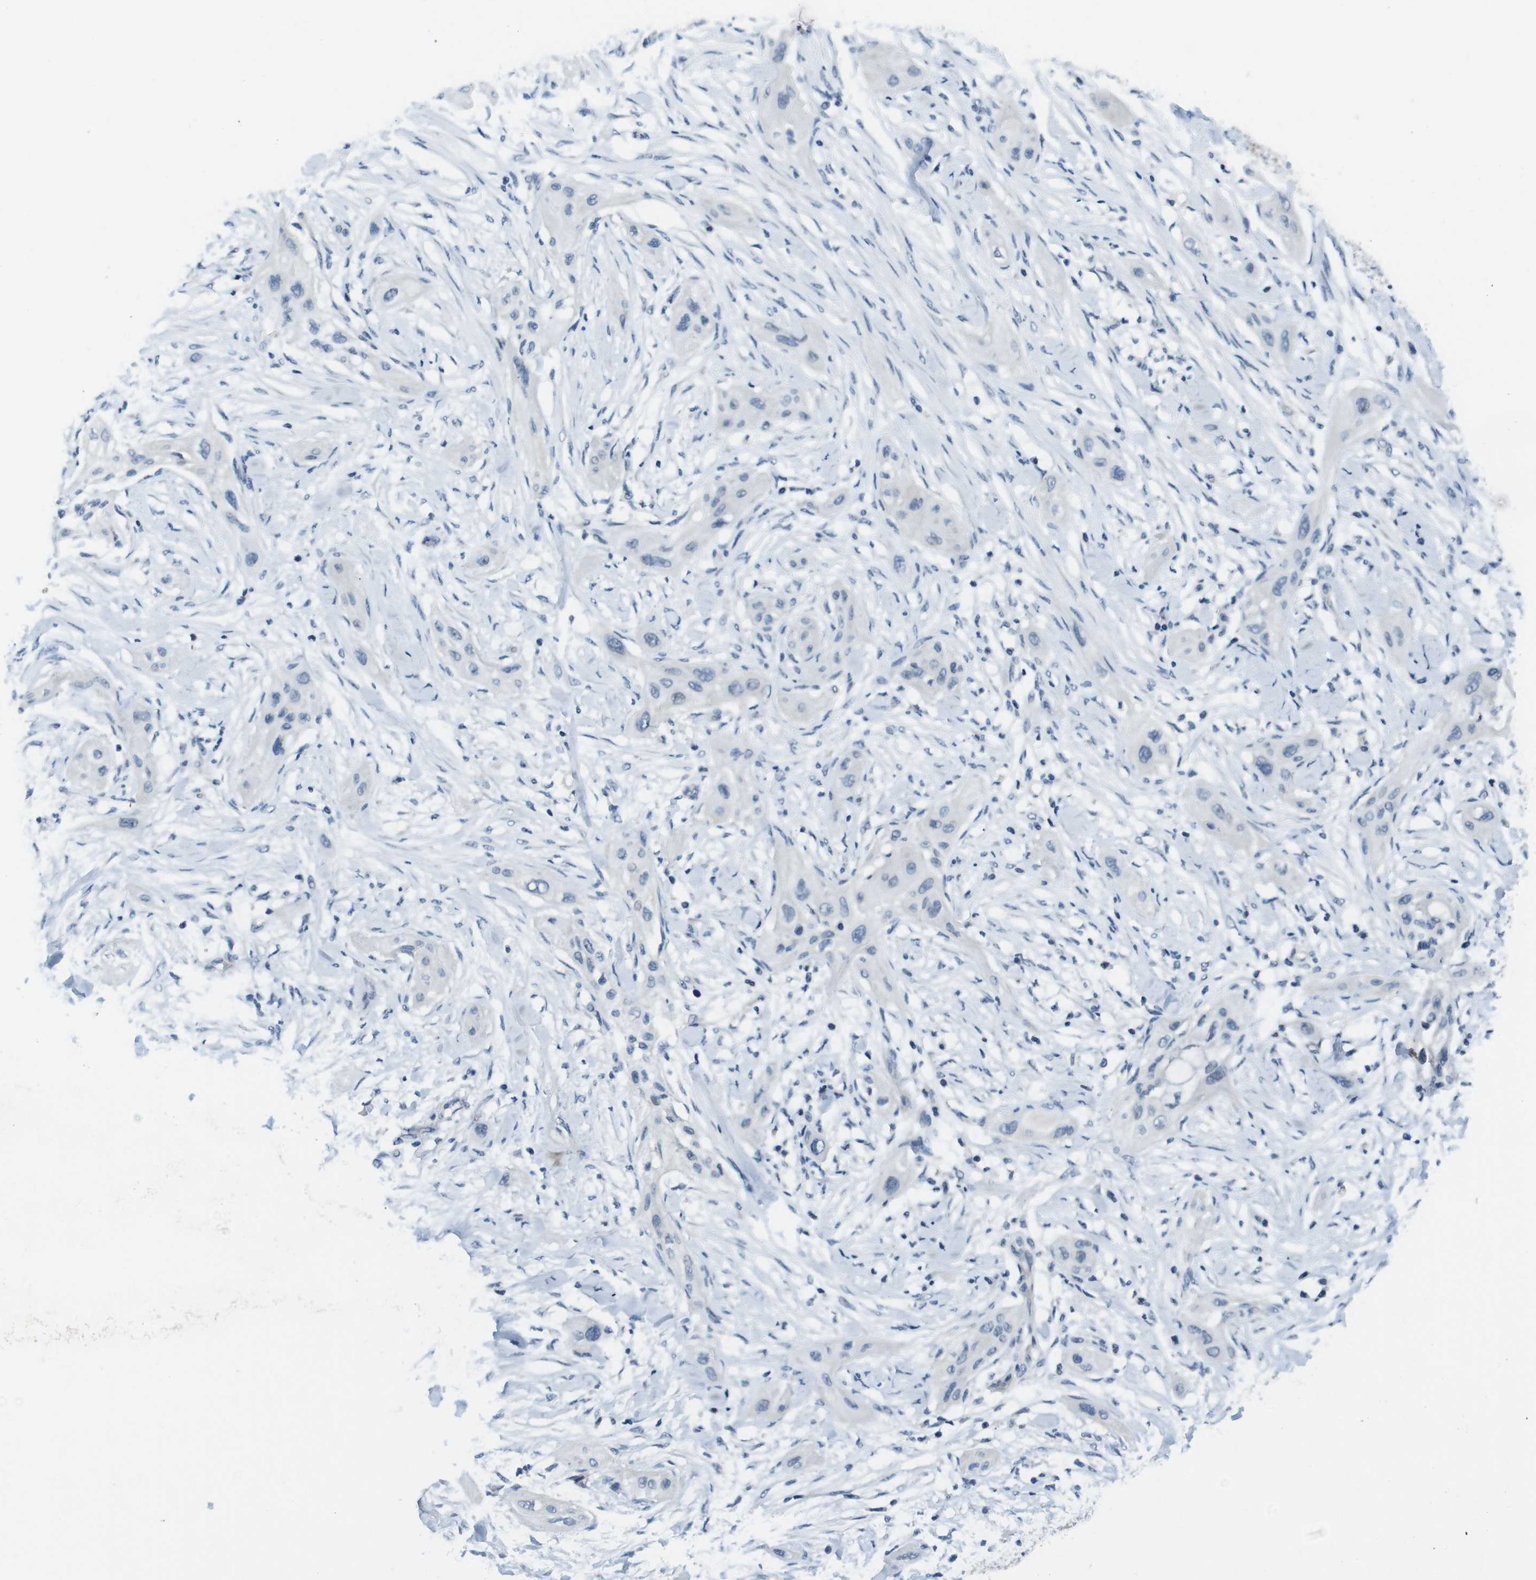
{"staining": {"intensity": "negative", "quantity": "none", "location": "none"}, "tissue": "lung cancer", "cell_type": "Tumor cells", "image_type": "cancer", "snomed": [{"axis": "morphology", "description": "Squamous cell carcinoma, NOS"}, {"axis": "topography", "description": "Lung"}], "caption": "IHC photomicrograph of squamous cell carcinoma (lung) stained for a protein (brown), which shows no staining in tumor cells.", "gene": "HRH2", "patient": {"sex": "female", "age": 47}}